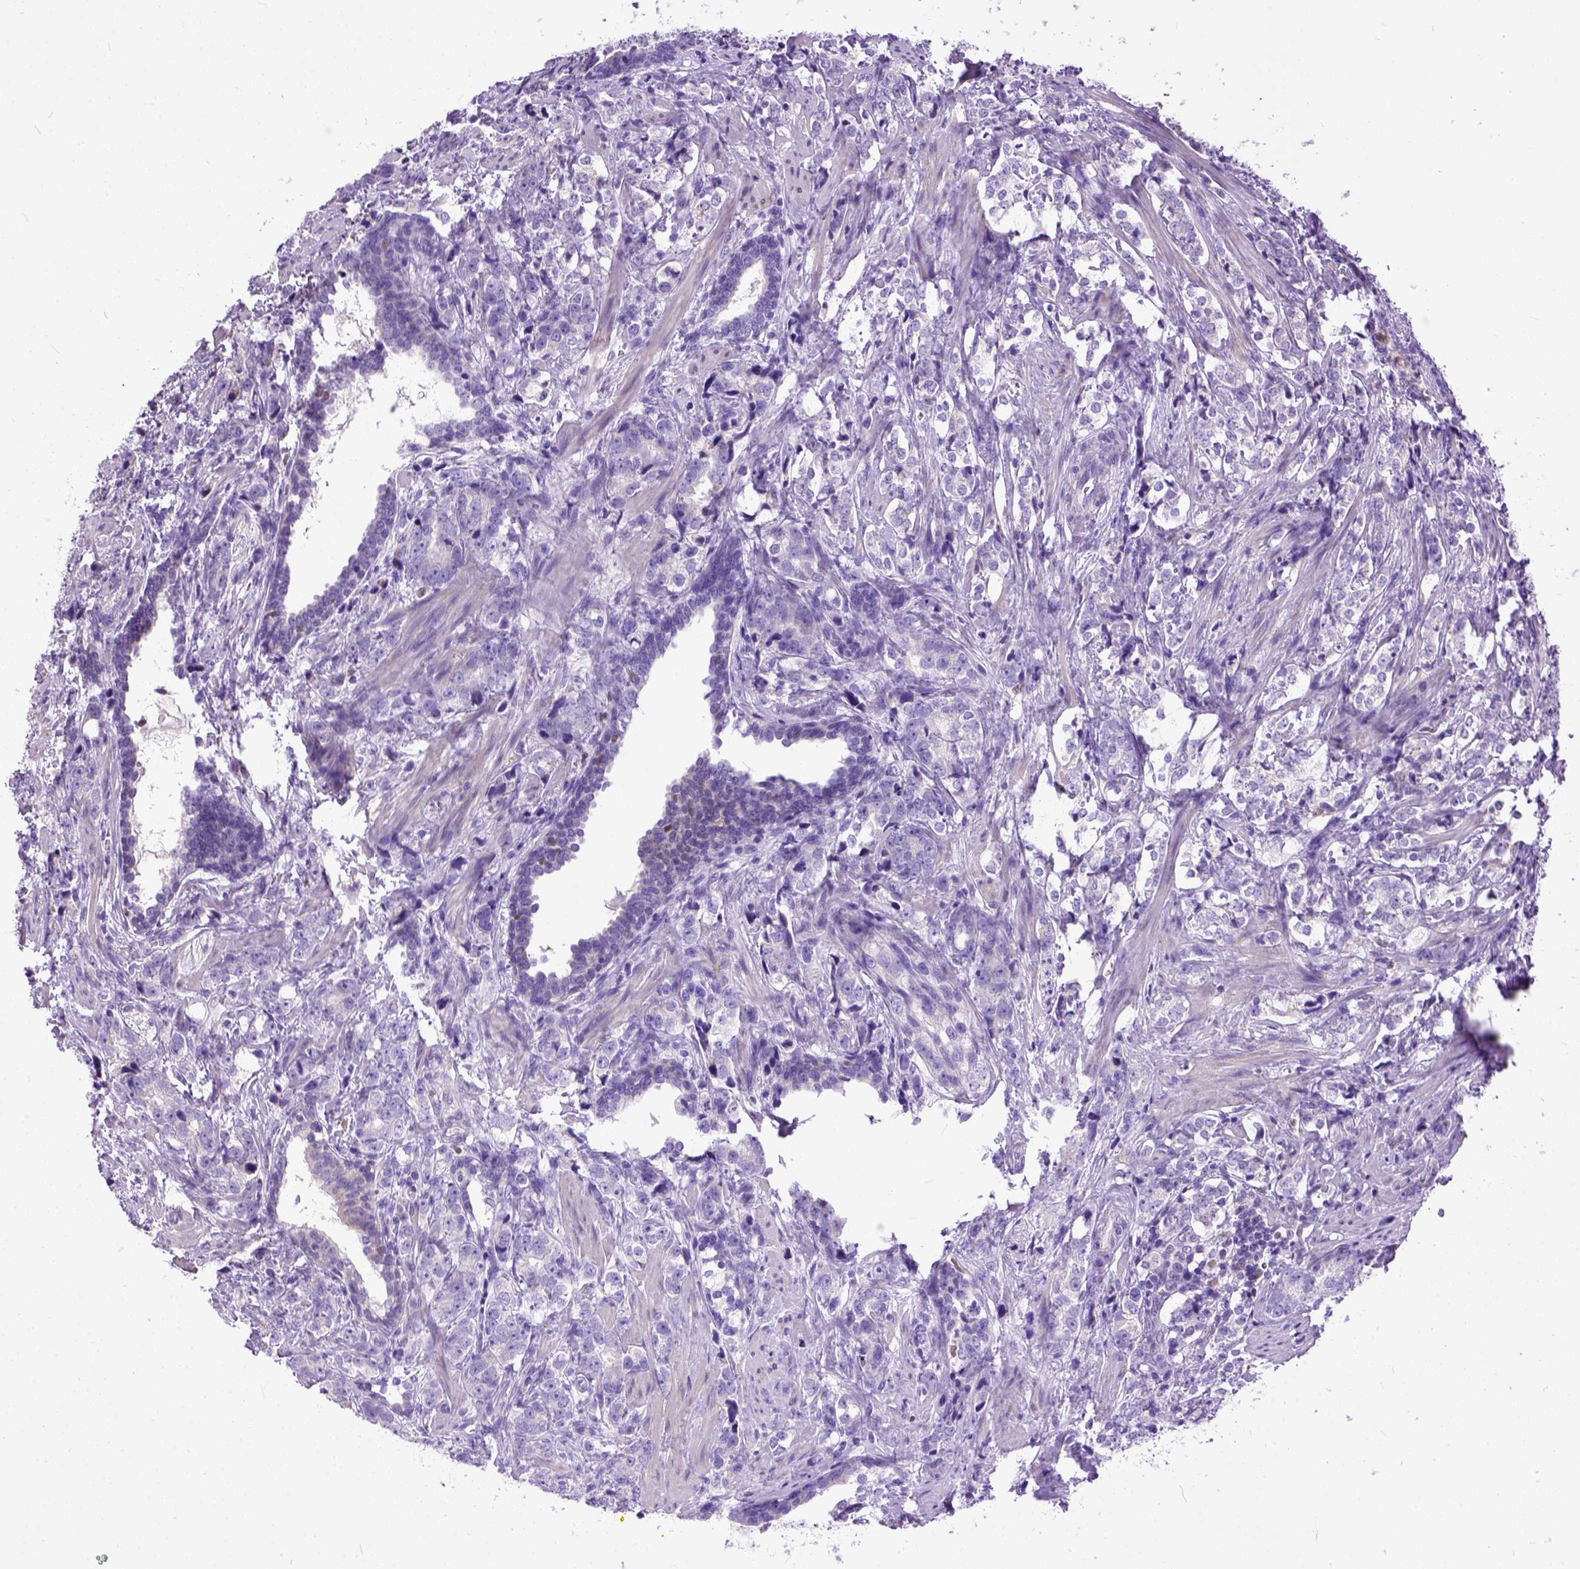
{"staining": {"intensity": "negative", "quantity": "none", "location": "none"}, "tissue": "prostate cancer", "cell_type": "Tumor cells", "image_type": "cancer", "snomed": [{"axis": "morphology", "description": "Adenocarcinoma, NOS"}, {"axis": "topography", "description": "Prostate and seminal vesicle, NOS"}], "caption": "Human prostate cancer (adenocarcinoma) stained for a protein using immunohistochemistry (IHC) demonstrates no expression in tumor cells.", "gene": "CRB1", "patient": {"sex": "male", "age": 63}}